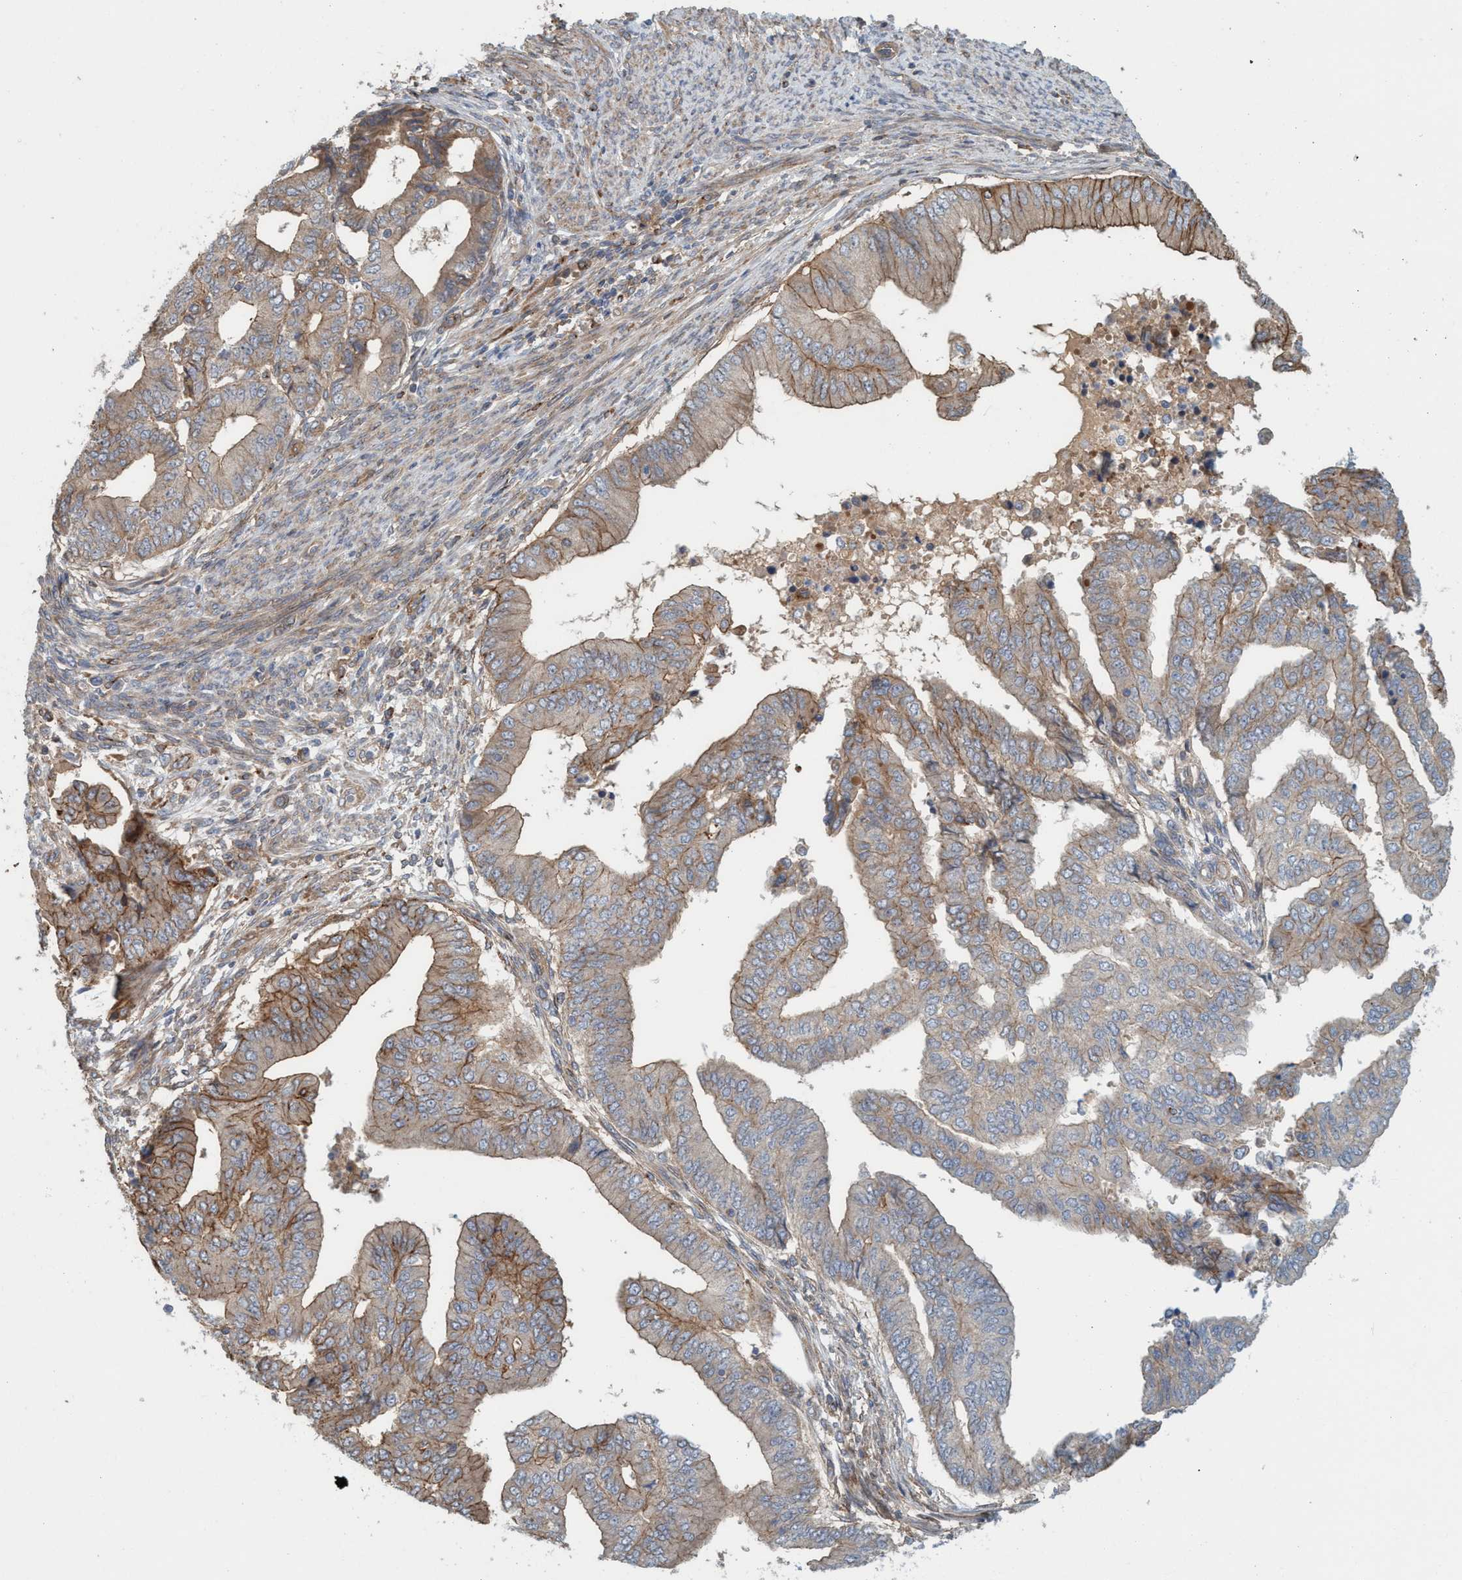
{"staining": {"intensity": "moderate", "quantity": ">75%", "location": "cytoplasmic/membranous"}, "tissue": "endometrial cancer", "cell_type": "Tumor cells", "image_type": "cancer", "snomed": [{"axis": "morphology", "description": "Polyp, NOS"}, {"axis": "morphology", "description": "Adenocarcinoma, NOS"}, {"axis": "morphology", "description": "Adenoma, NOS"}, {"axis": "topography", "description": "Endometrium"}], "caption": "This is an image of immunohistochemistry staining of endometrial cancer (adenocarcinoma), which shows moderate staining in the cytoplasmic/membranous of tumor cells.", "gene": "SPECC1", "patient": {"sex": "female", "age": 79}}